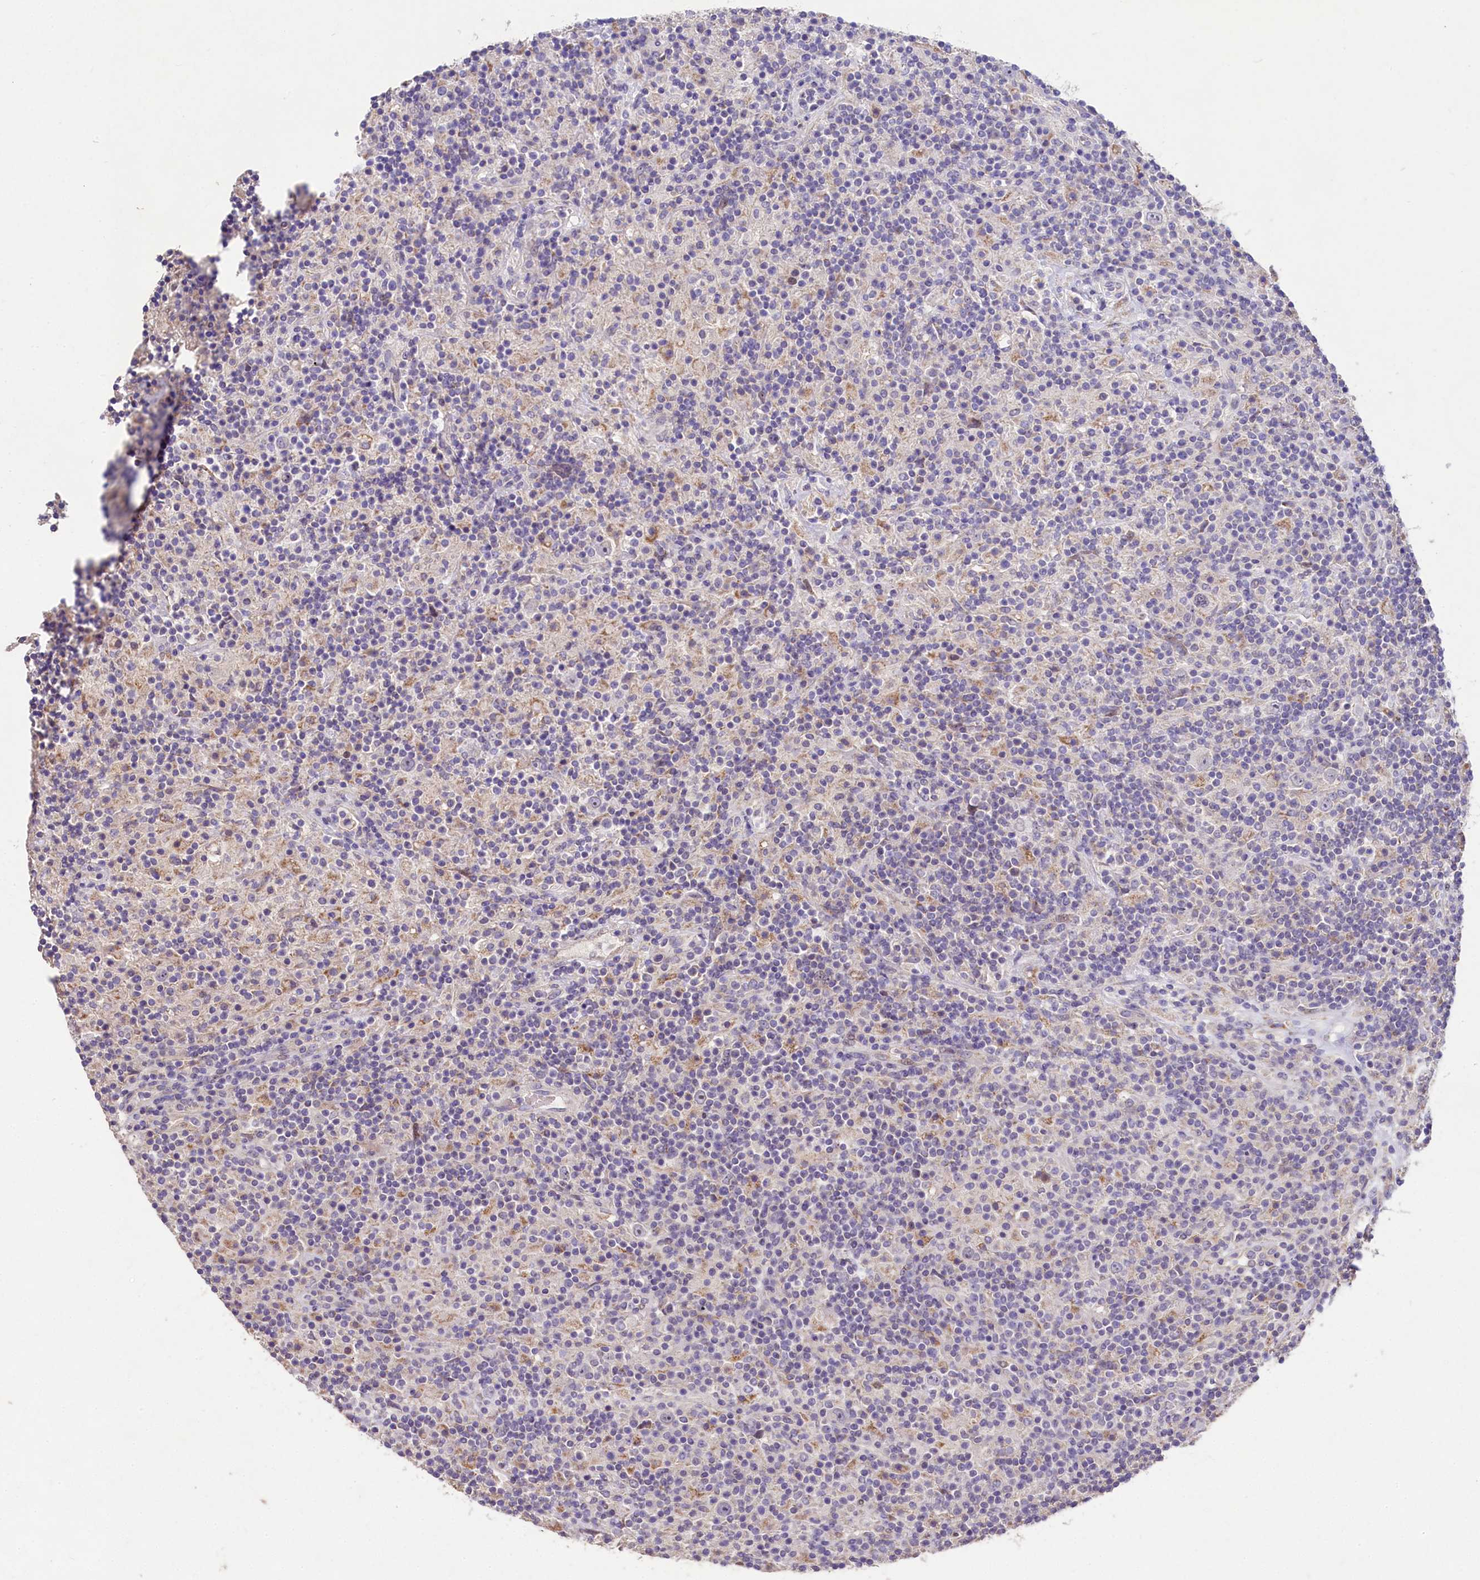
{"staining": {"intensity": "negative", "quantity": "none", "location": "none"}, "tissue": "lymphoma", "cell_type": "Tumor cells", "image_type": "cancer", "snomed": [{"axis": "morphology", "description": "Hodgkin's disease, NOS"}, {"axis": "topography", "description": "Lymph node"}], "caption": "DAB (3,3'-diaminobenzidine) immunohistochemical staining of human lymphoma exhibits no significant positivity in tumor cells.", "gene": "FXYD6", "patient": {"sex": "male", "age": 70}}